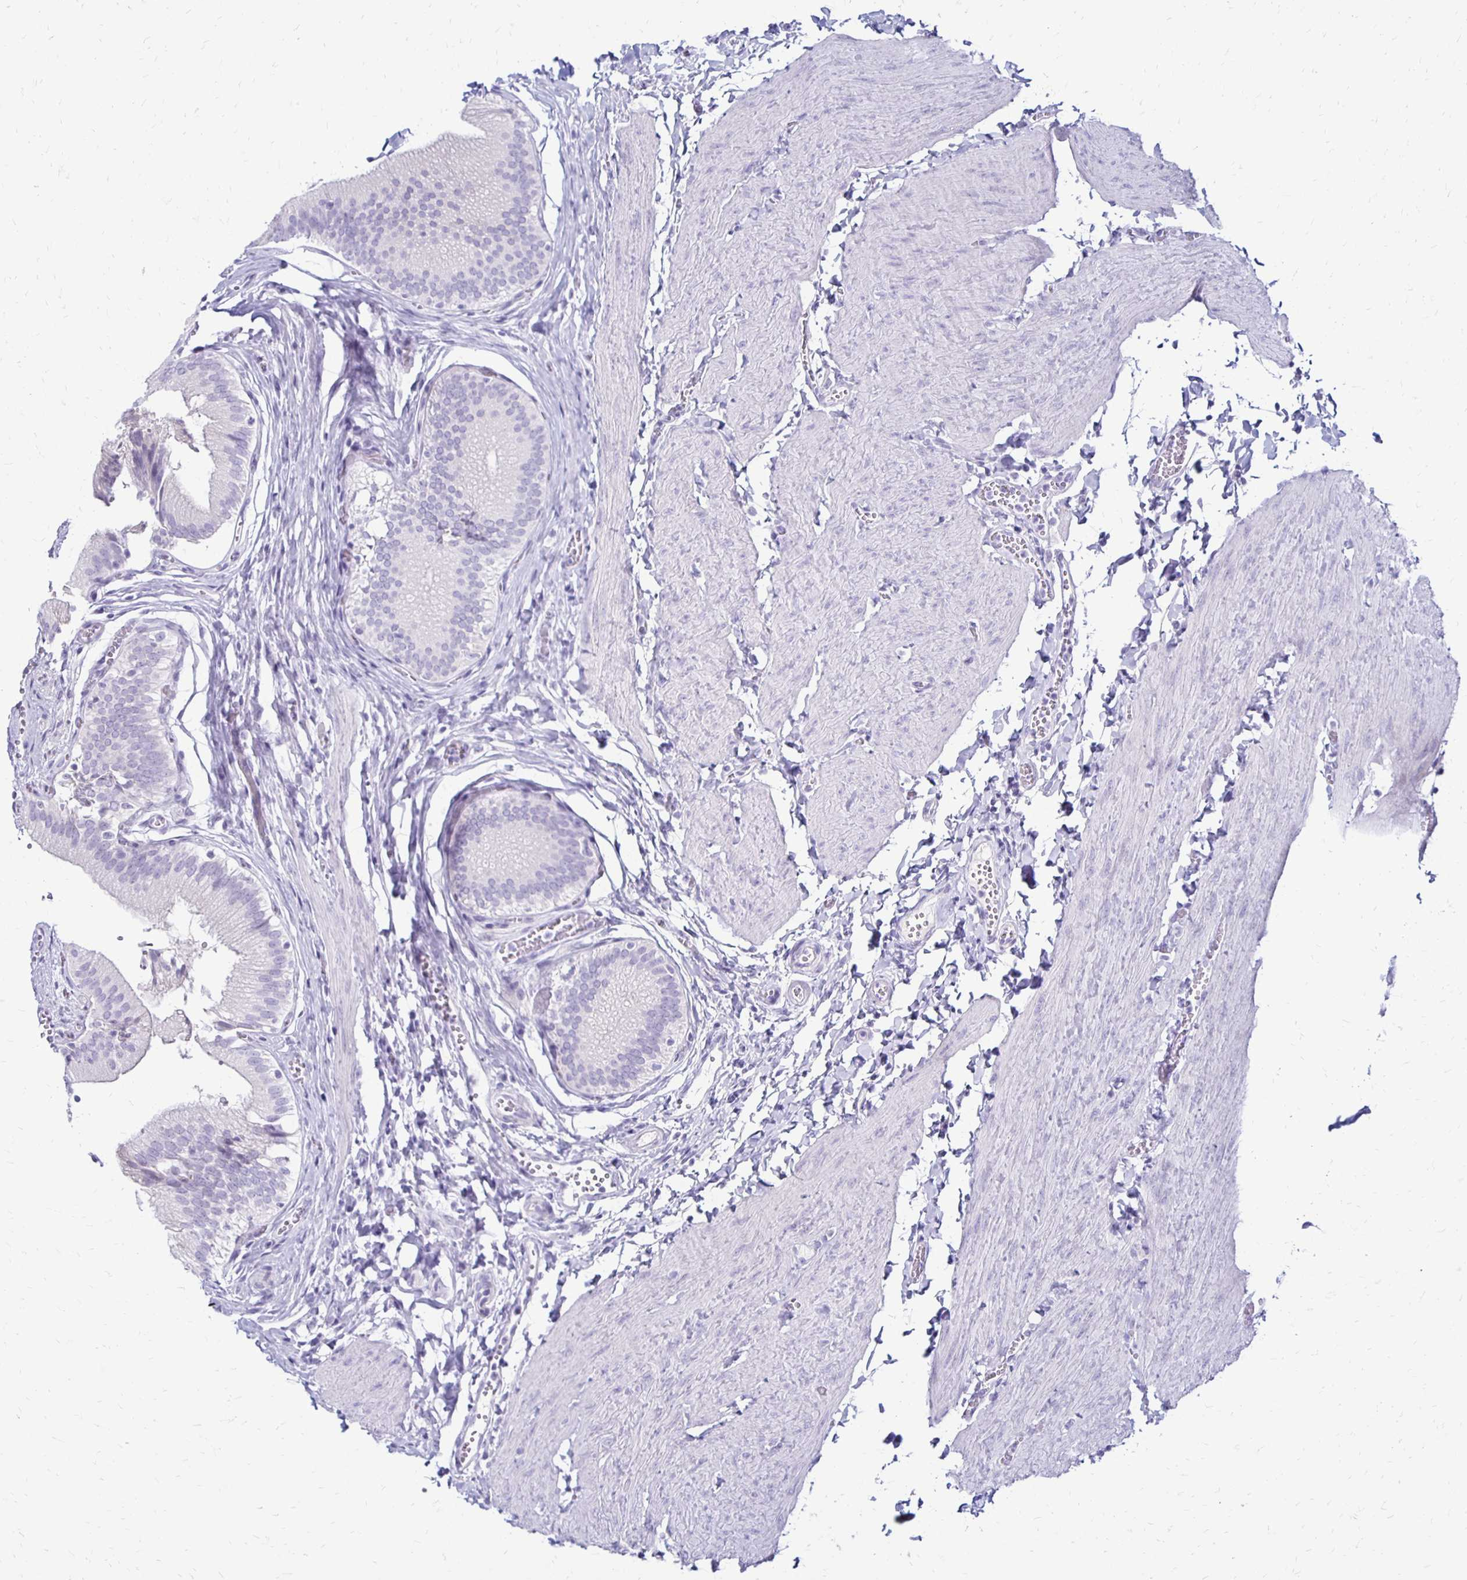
{"staining": {"intensity": "negative", "quantity": "none", "location": "none"}, "tissue": "gallbladder", "cell_type": "Glandular cells", "image_type": "normal", "snomed": [{"axis": "morphology", "description": "Normal tissue, NOS"}, {"axis": "topography", "description": "Gallbladder"}, {"axis": "topography", "description": "Peripheral nerve tissue"}], "caption": "This is an immunohistochemistry image of normal human gallbladder. There is no expression in glandular cells.", "gene": "RYR1", "patient": {"sex": "male", "age": 17}}